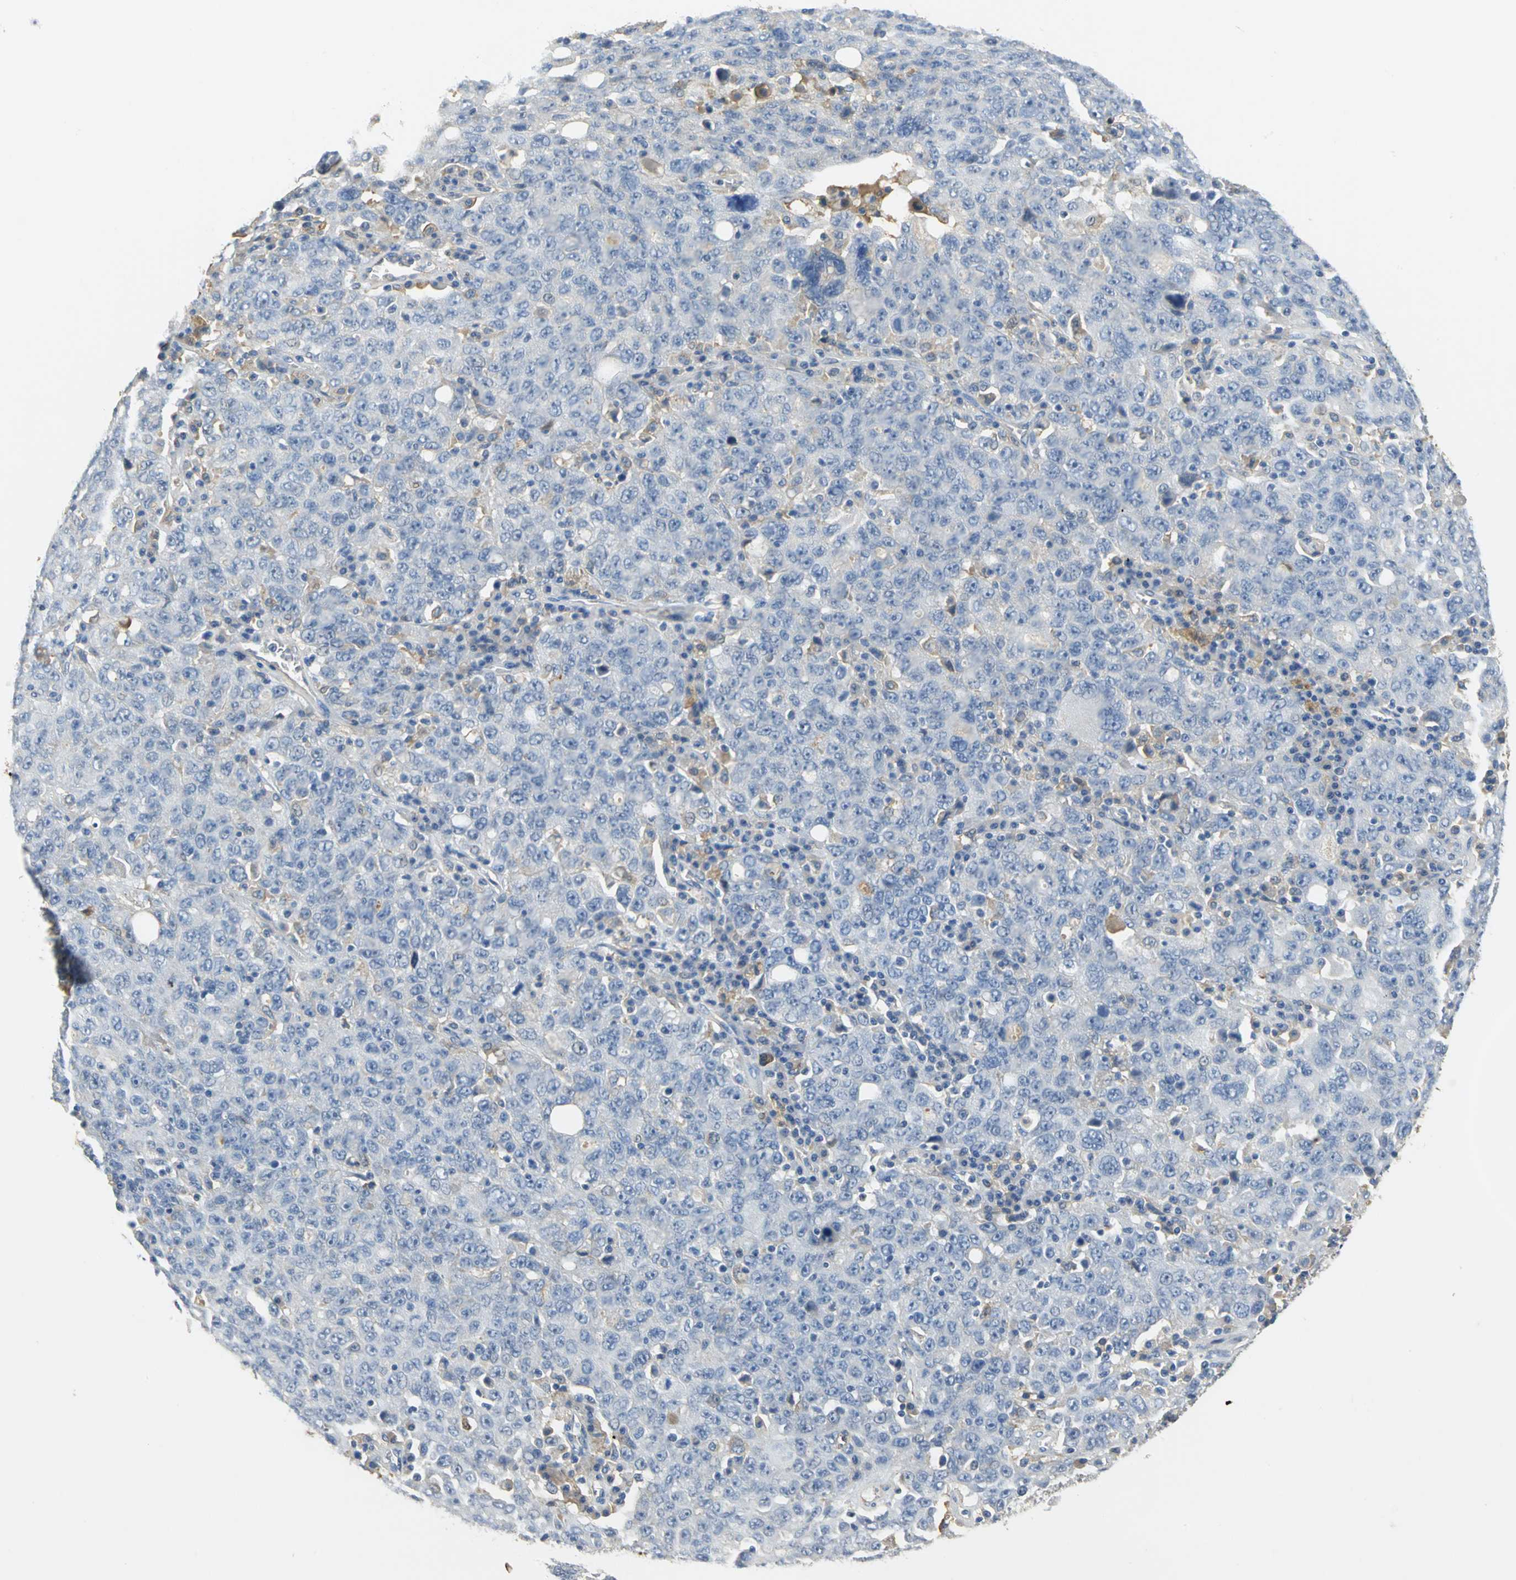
{"staining": {"intensity": "negative", "quantity": "none", "location": "none"}, "tissue": "ovarian cancer", "cell_type": "Tumor cells", "image_type": "cancer", "snomed": [{"axis": "morphology", "description": "Carcinoma, endometroid"}, {"axis": "topography", "description": "Ovary"}], "caption": "A histopathology image of ovarian endometroid carcinoma stained for a protein reveals no brown staining in tumor cells.", "gene": "GYG2", "patient": {"sex": "female", "age": 62}}